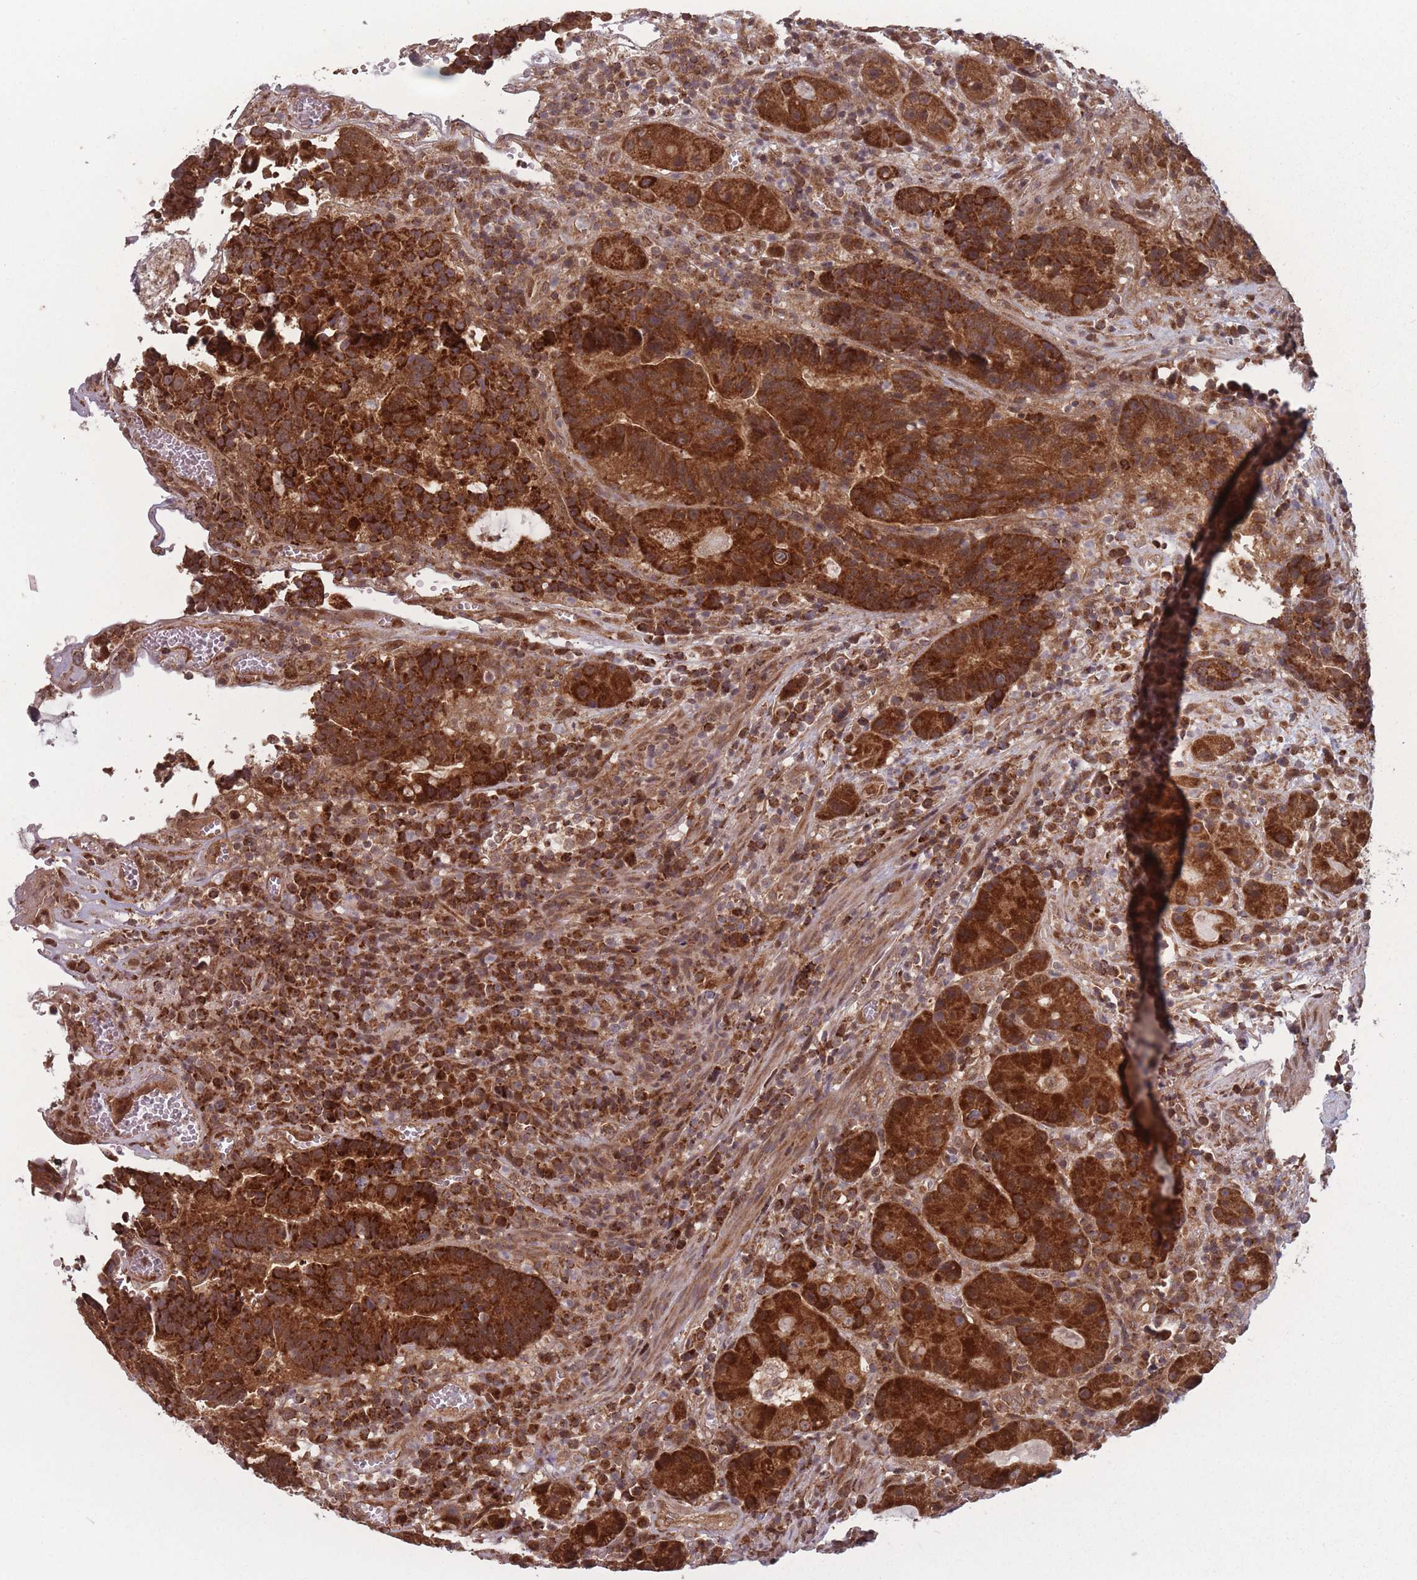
{"staining": {"intensity": "strong", "quantity": ">75%", "location": "cytoplasmic/membranous"}, "tissue": "colorectal cancer", "cell_type": "Tumor cells", "image_type": "cancer", "snomed": [{"axis": "morphology", "description": "Adenocarcinoma, NOS"}, {"axis": "topography", "description": "Rectum"}], "caption": "The histopathology image reveals a brown stain indicating the presence of a protein in the cytoplasmic/membranous of tumor cells in colorectal cancer.", "gene": "RPS18", "patient": {"sex": "male", "age": 69}}